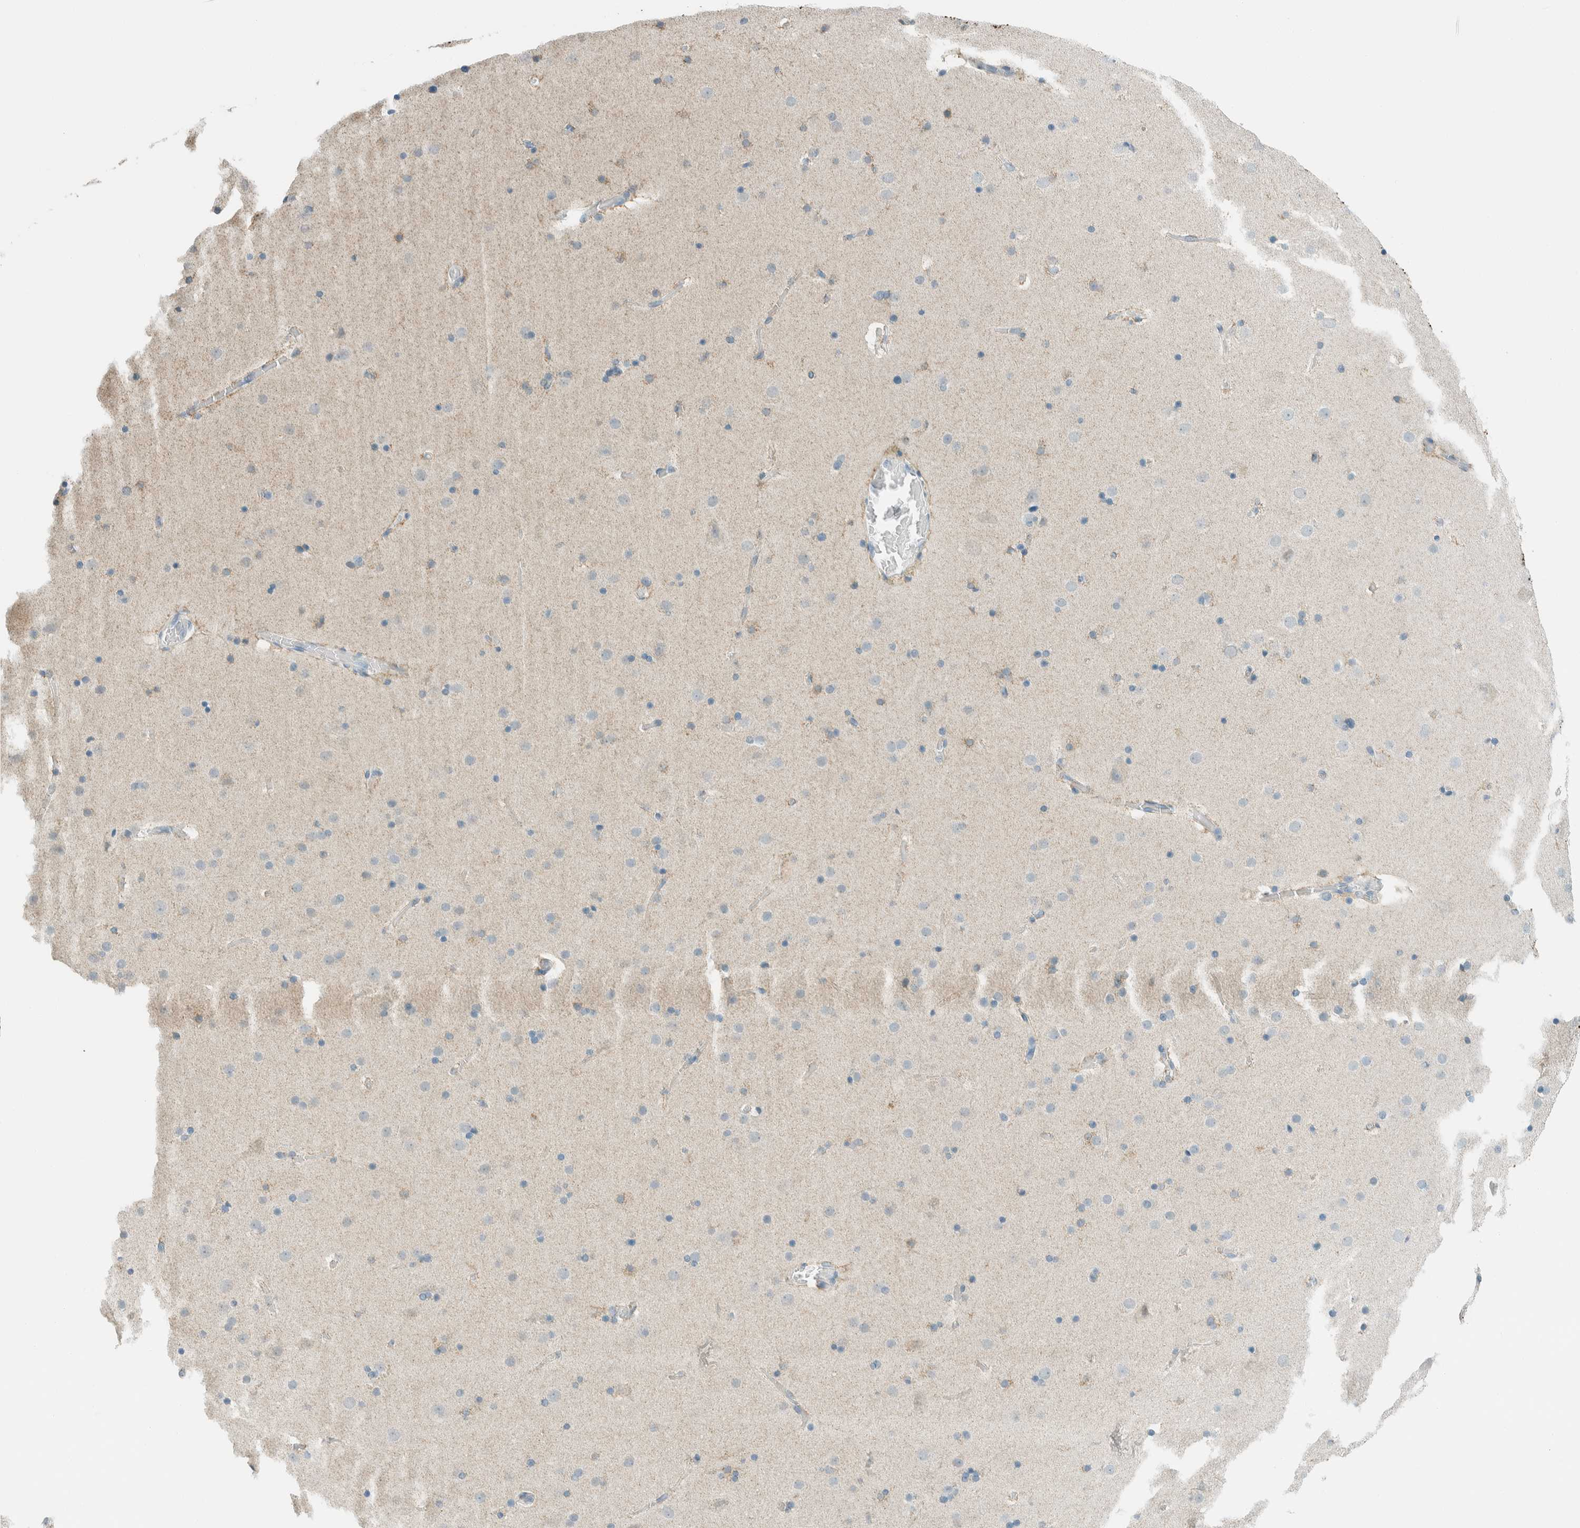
{"staining": {"intensity": "negative", "quantity": "none", "location": "none"}, "tissue": "cerebral cortex", "cell_type": "Endothelial cells", "image_type": "normal", "snomed": [{"axis": "morphology", "description": "Normal tissue, NOS"}, {"axis": "topography", "description": "Cerebral cortex"}], "caption": "Endothelial cells show no significant expression in normal cerebral cortex. (Stains: DAB (3,3'-diaminobenzidine) immunohistochemistry (IHC) with hematoxylin counter stain, Microscopy: brightfield microscopy at high magnification).", "gene": "AARSD1", "patient": {"sex": "male", "age": 57}}